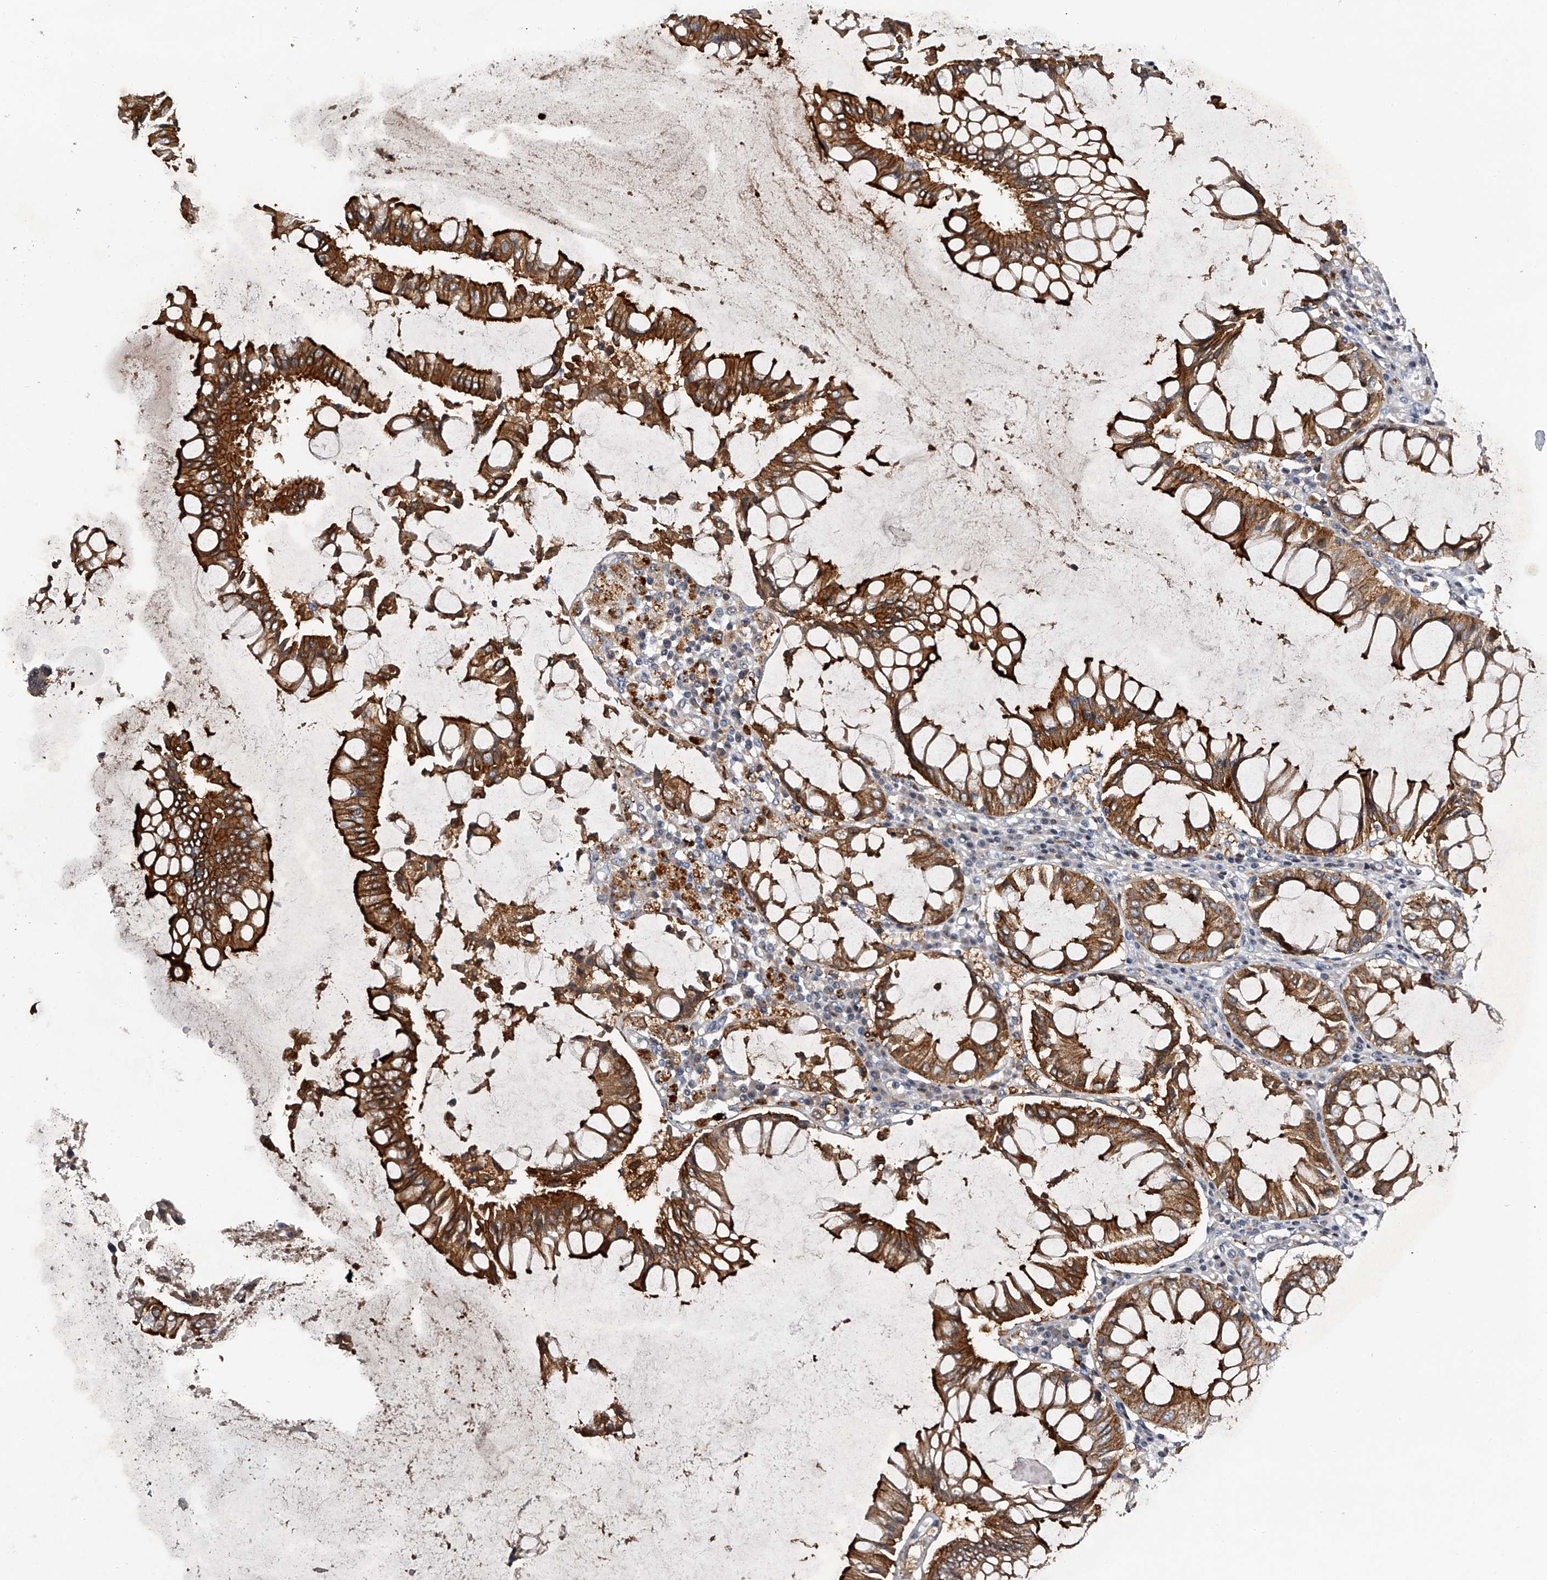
{"staining": {"intensity": "strong", "quantity": ">75%", "location": "cytoplasmic/membranous"}, "tissue": "colorectal cancer", "cell_type": "Tumor cells", "image_type": "cancer", "snomed": [{"axis": "morphology", "description": "Adenocarcinoma, NOS"}, {"axis": "topography", "description": "Rectum"}], "caption": "IHC of human adenocarcinoma (colorectal) reveals high levels of strong cytoplasmic/membranous positivity in about >75% of tumor cells. (DAB IHC, brown staining for protein, blue staining for nuclei).", "gene": "MDN1", "patient": {"sex": "male", "age": 84}}